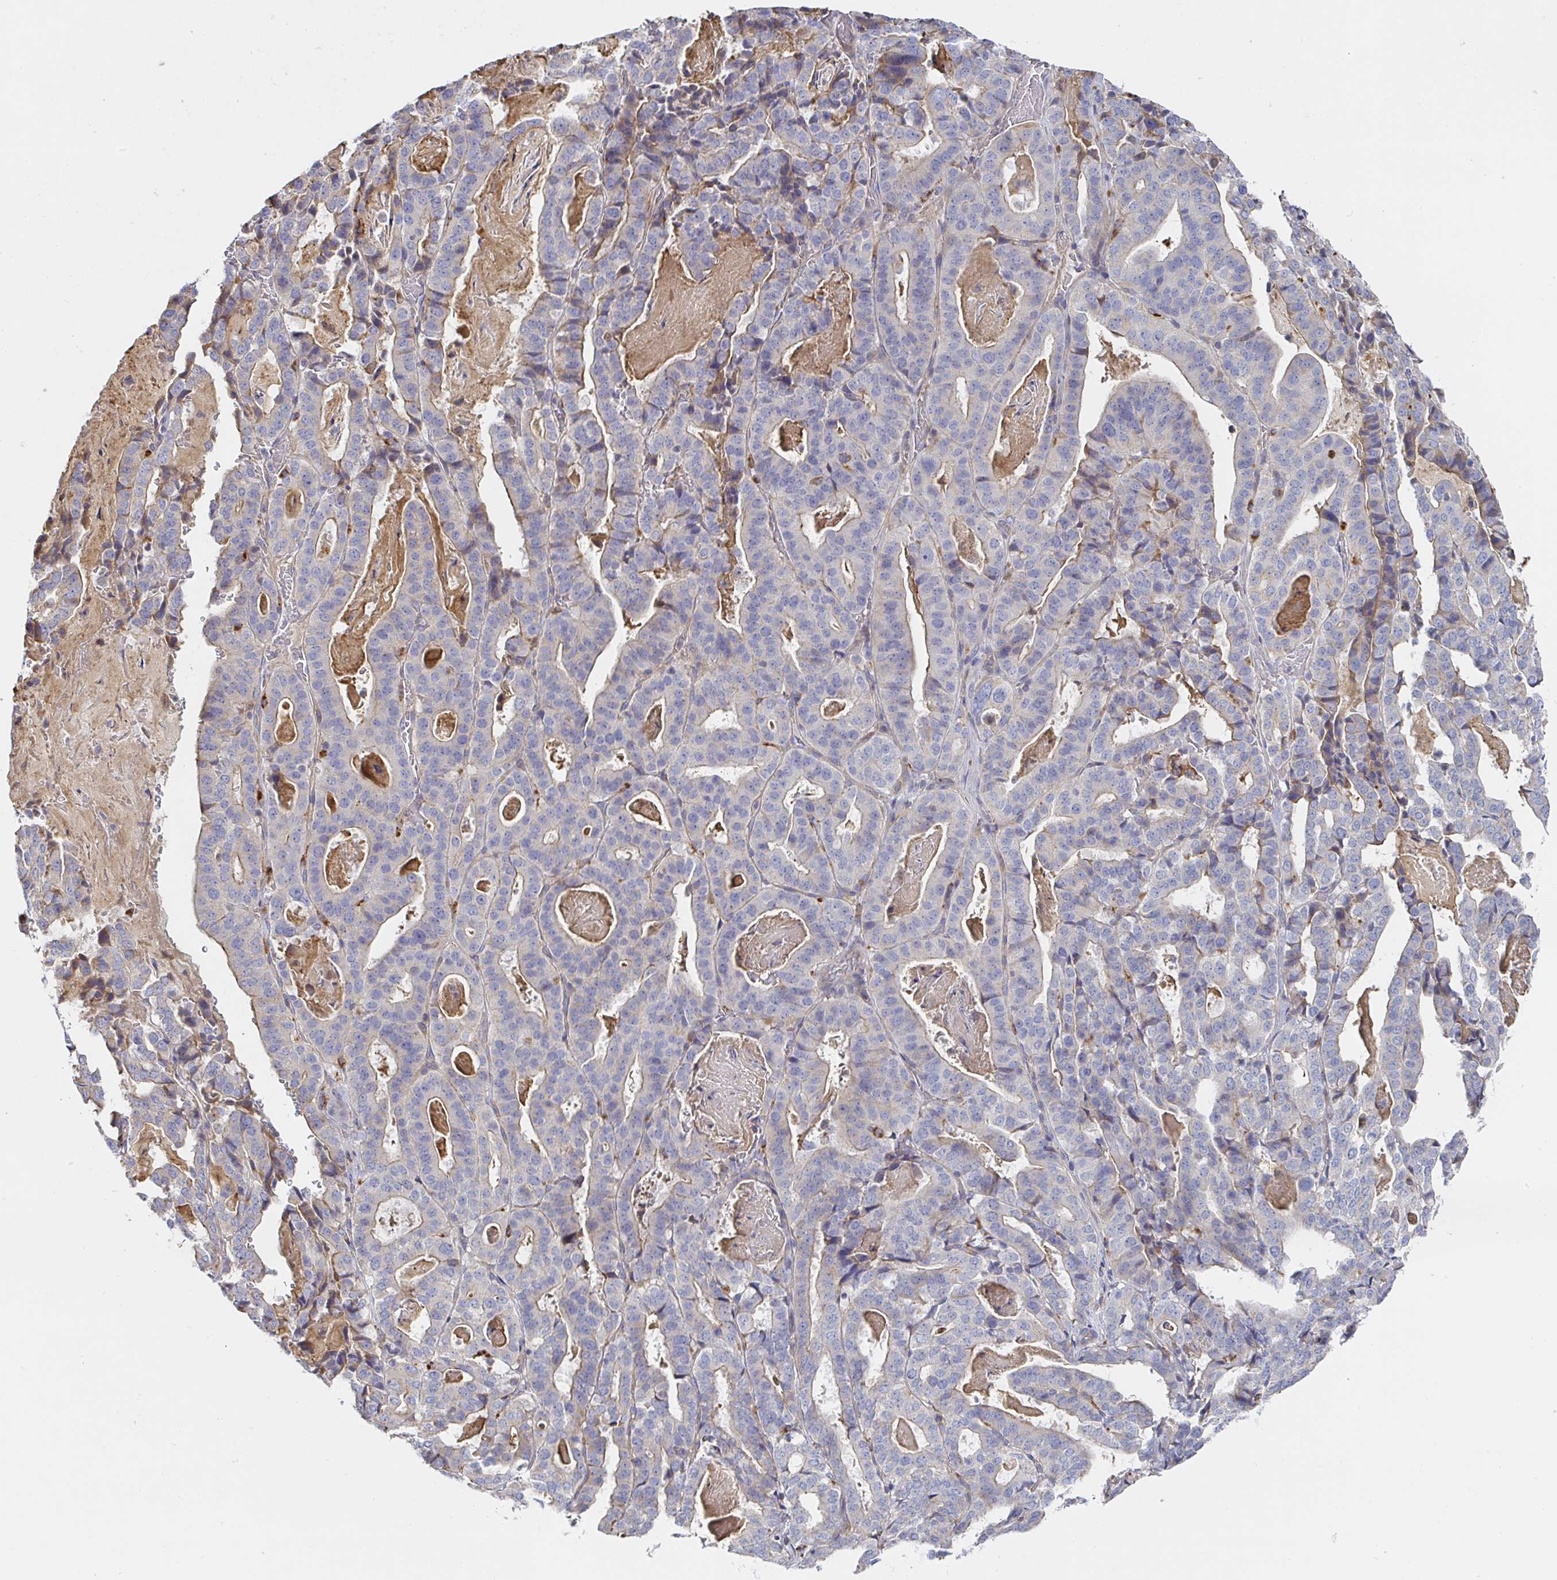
{"staining": {"intensity": "weak", "quantity": "25%-75%", "location": "cytoplasmic/membranous"}, "tissue": "stomach cancer", "cell_type": "Tumor cells", "image_type": "cancer", "snomed": [{"axis": "morphology", "description": "Adenocarcinoma, NOS"}, {"axis": "topography", "description": "Stomach"}], "caption": "DAB immunohistochemical staining of stomach cancer (adenocarcinoma) exhibits weak cytoplasmic/membranous protein expression in approximately 25%-75% of tumor cells.", "gene": "IRAK2", "patient": {"sex": "male", "age": 48}}